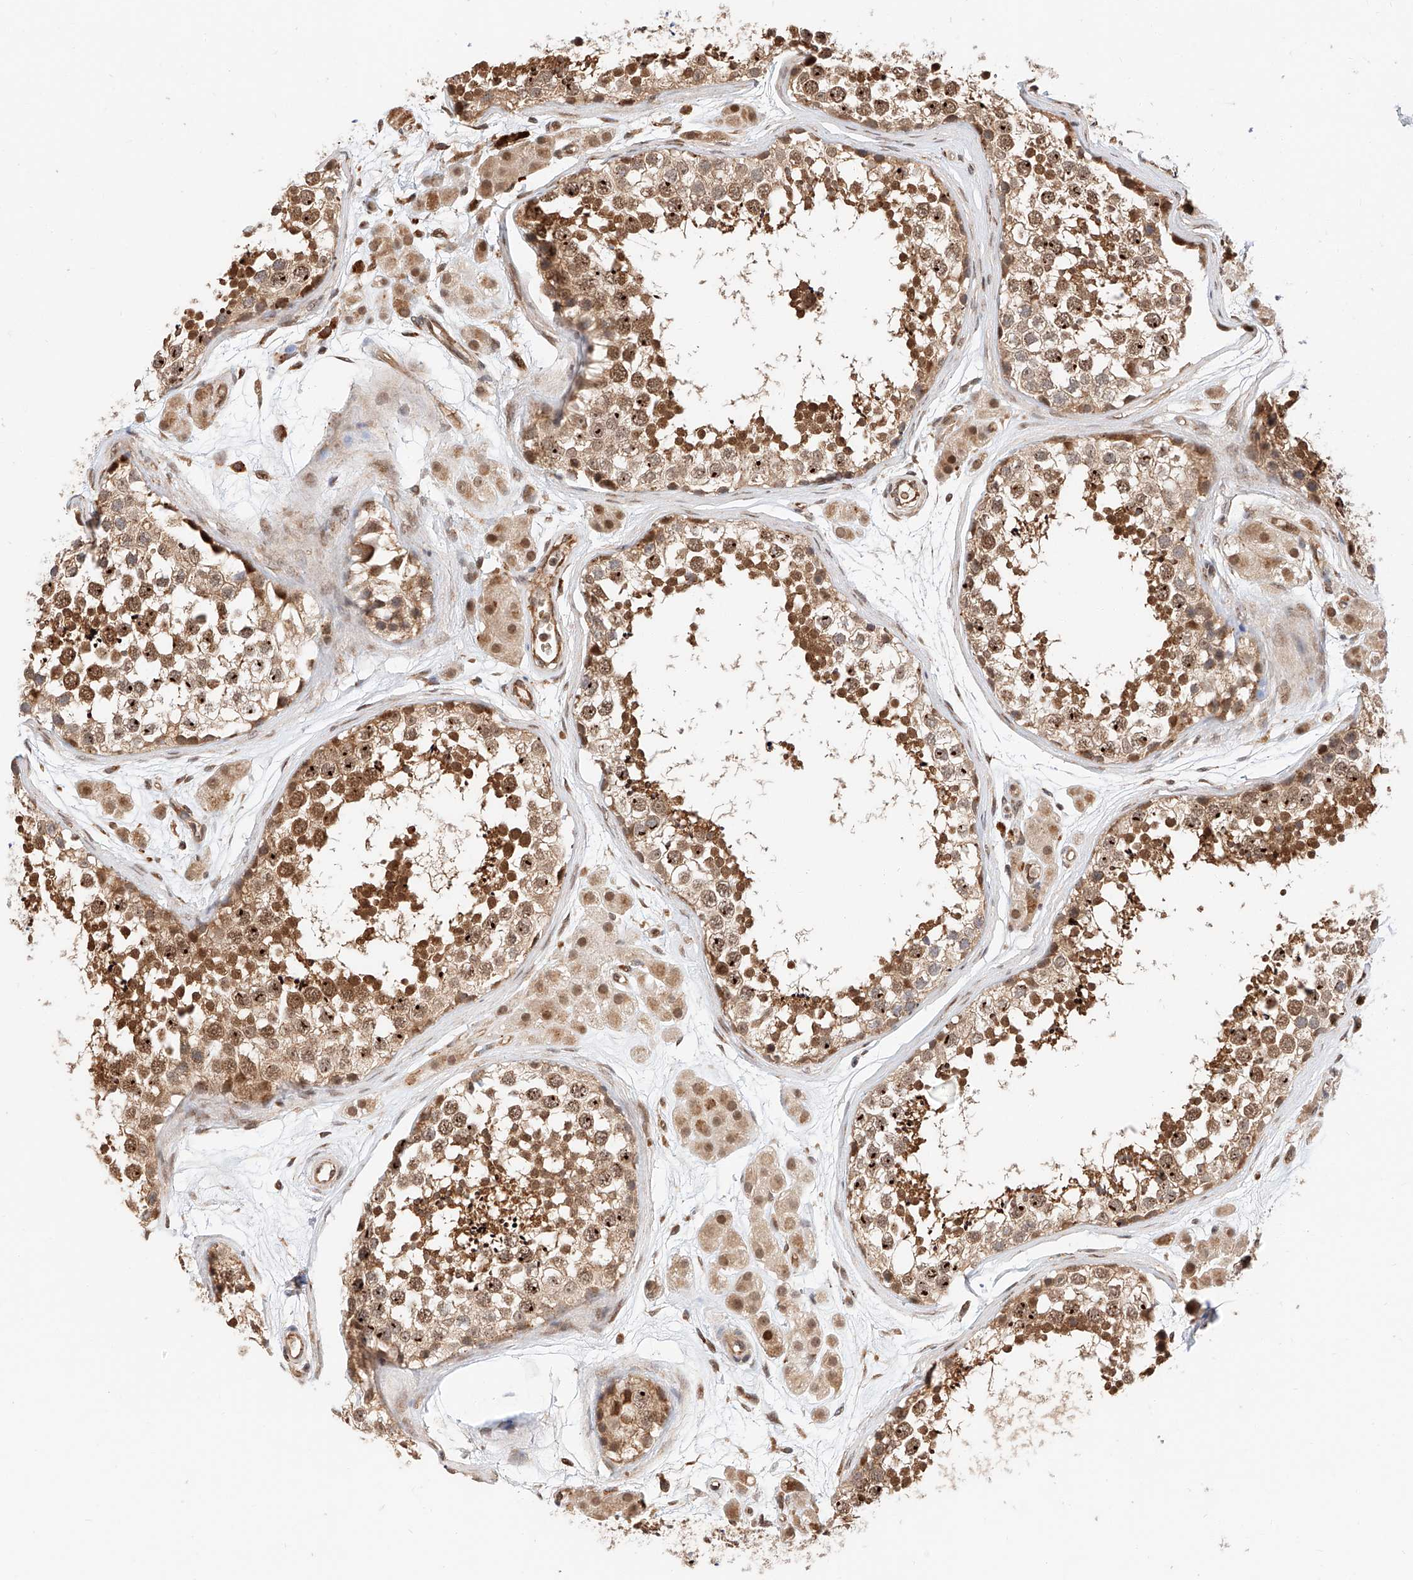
{"staining": {"intensity": "moderate", "quantity": ">75%", "location": "cytoplasmic/membranous,nuclear"}, "tissue": "testis", "cell_type": "Cells in seminiferous ducts", "image_type": "normal", "snomed": [{"axis": "morphology", "description": "Normal tissue, NOS"}, {"axis": "topography", "description": "Testis"}], "caption": "This photomicrograph displays immunohistochemistry (IHC) staining of normal testis, with medium moderate cytoplasmic/membranous,nuclear expression in approximately >75% of cells in seminiferous ducts.", "gene": "THTPA", "patient": {"sex": "male", "age": 56}}